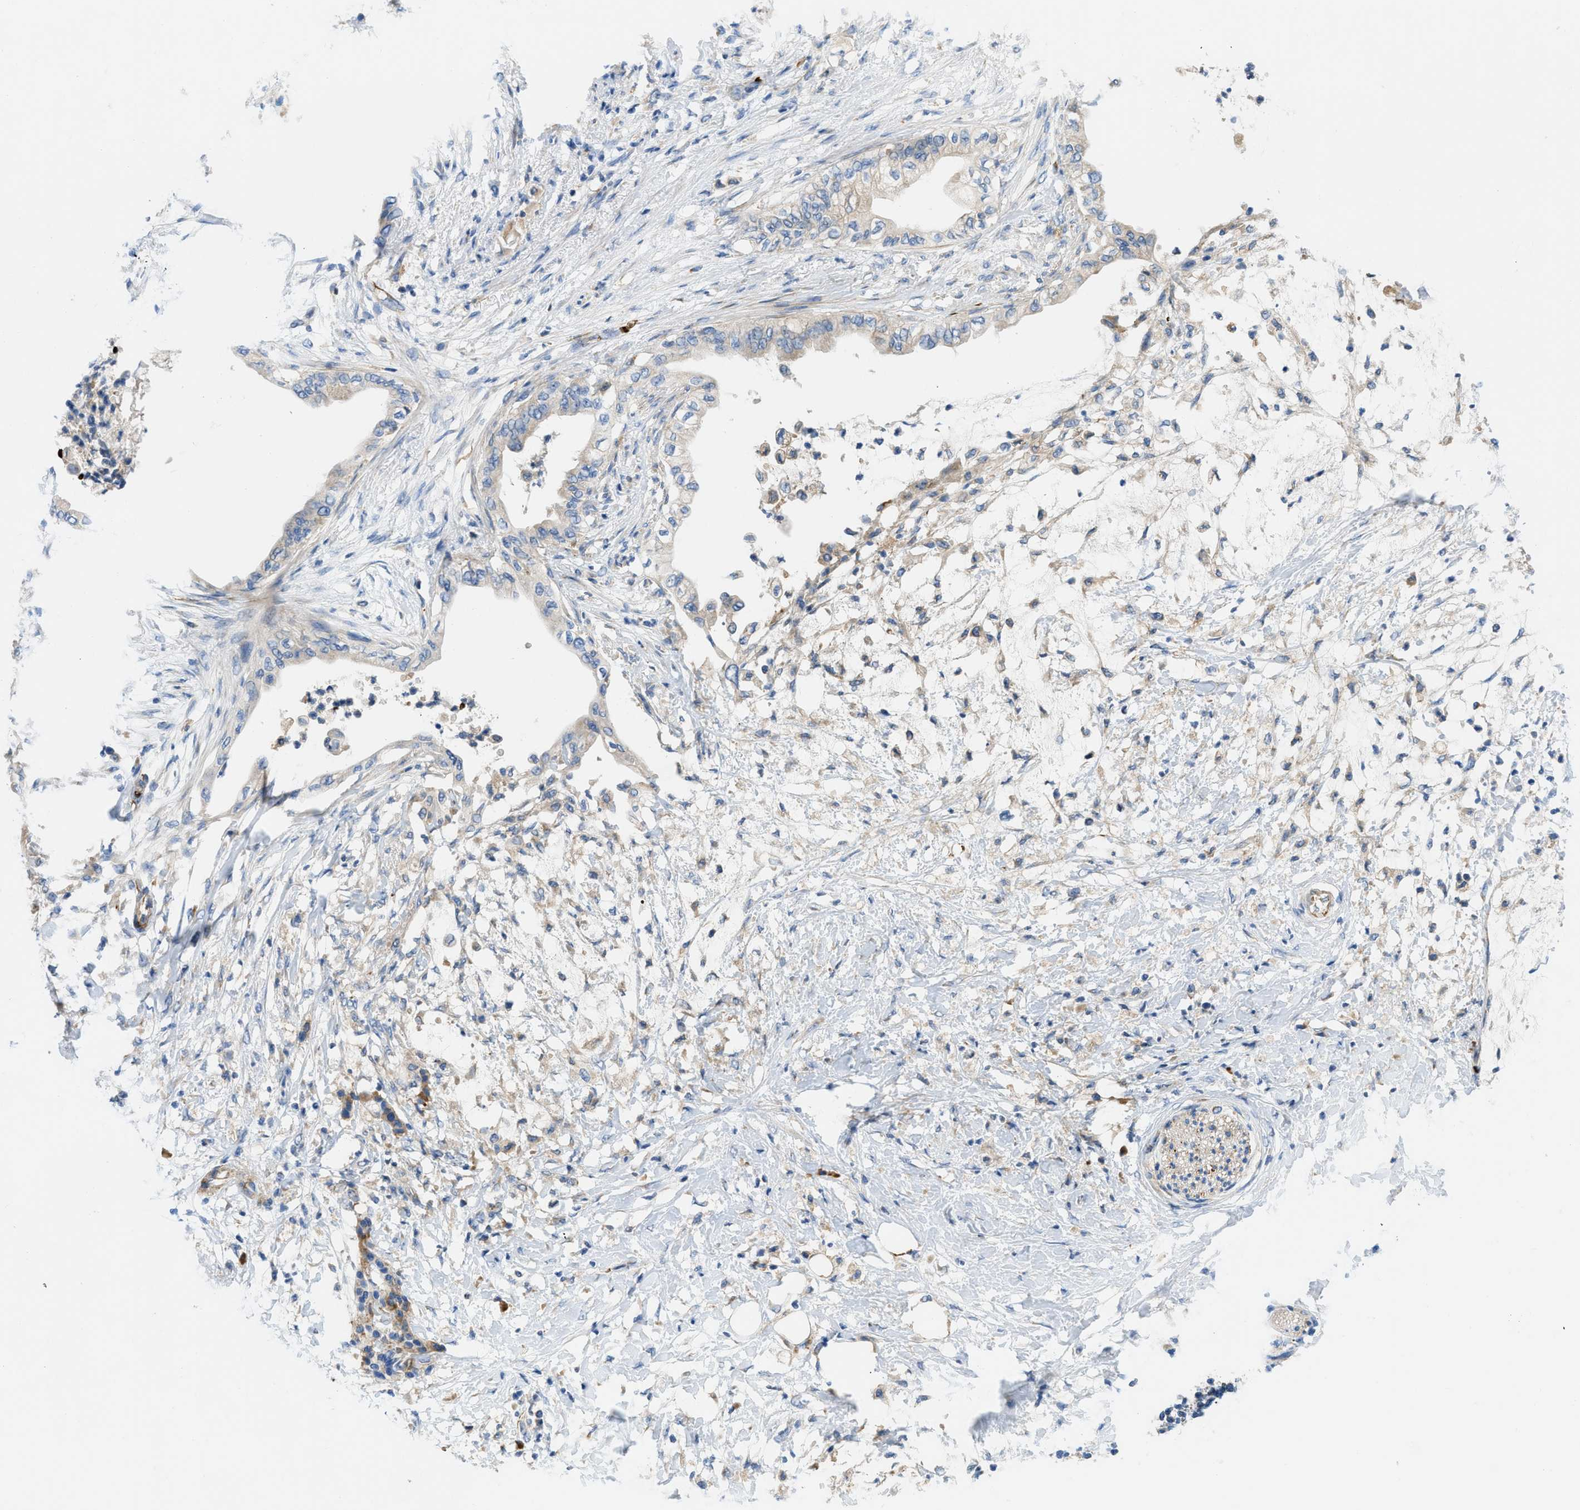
{"staining": {"intensity": "negative", "quantity": "none", "location": "none"}, "tissue": "pancreatic cancer", "cell_type": "Tumor cells", "image_type": "cancer", "snomed": [{"axis": "morphology", "description": "Normal tissue, NOS"}, {"axis": "morphology", "description": "Adenocarcinoma, NOS"}, {"axis": "topography", "description": "Pancreas"}, {"axis": "topography", "description": "Duodenum"}], "caption": "An immunohistochemistry (IHC) micrograph of pancreatic cancer is shown. There is no staining in tumor cells of pancreatic cancer.", "gene": "ZNF831", "patient": {"sex": "female", "age": 60}}